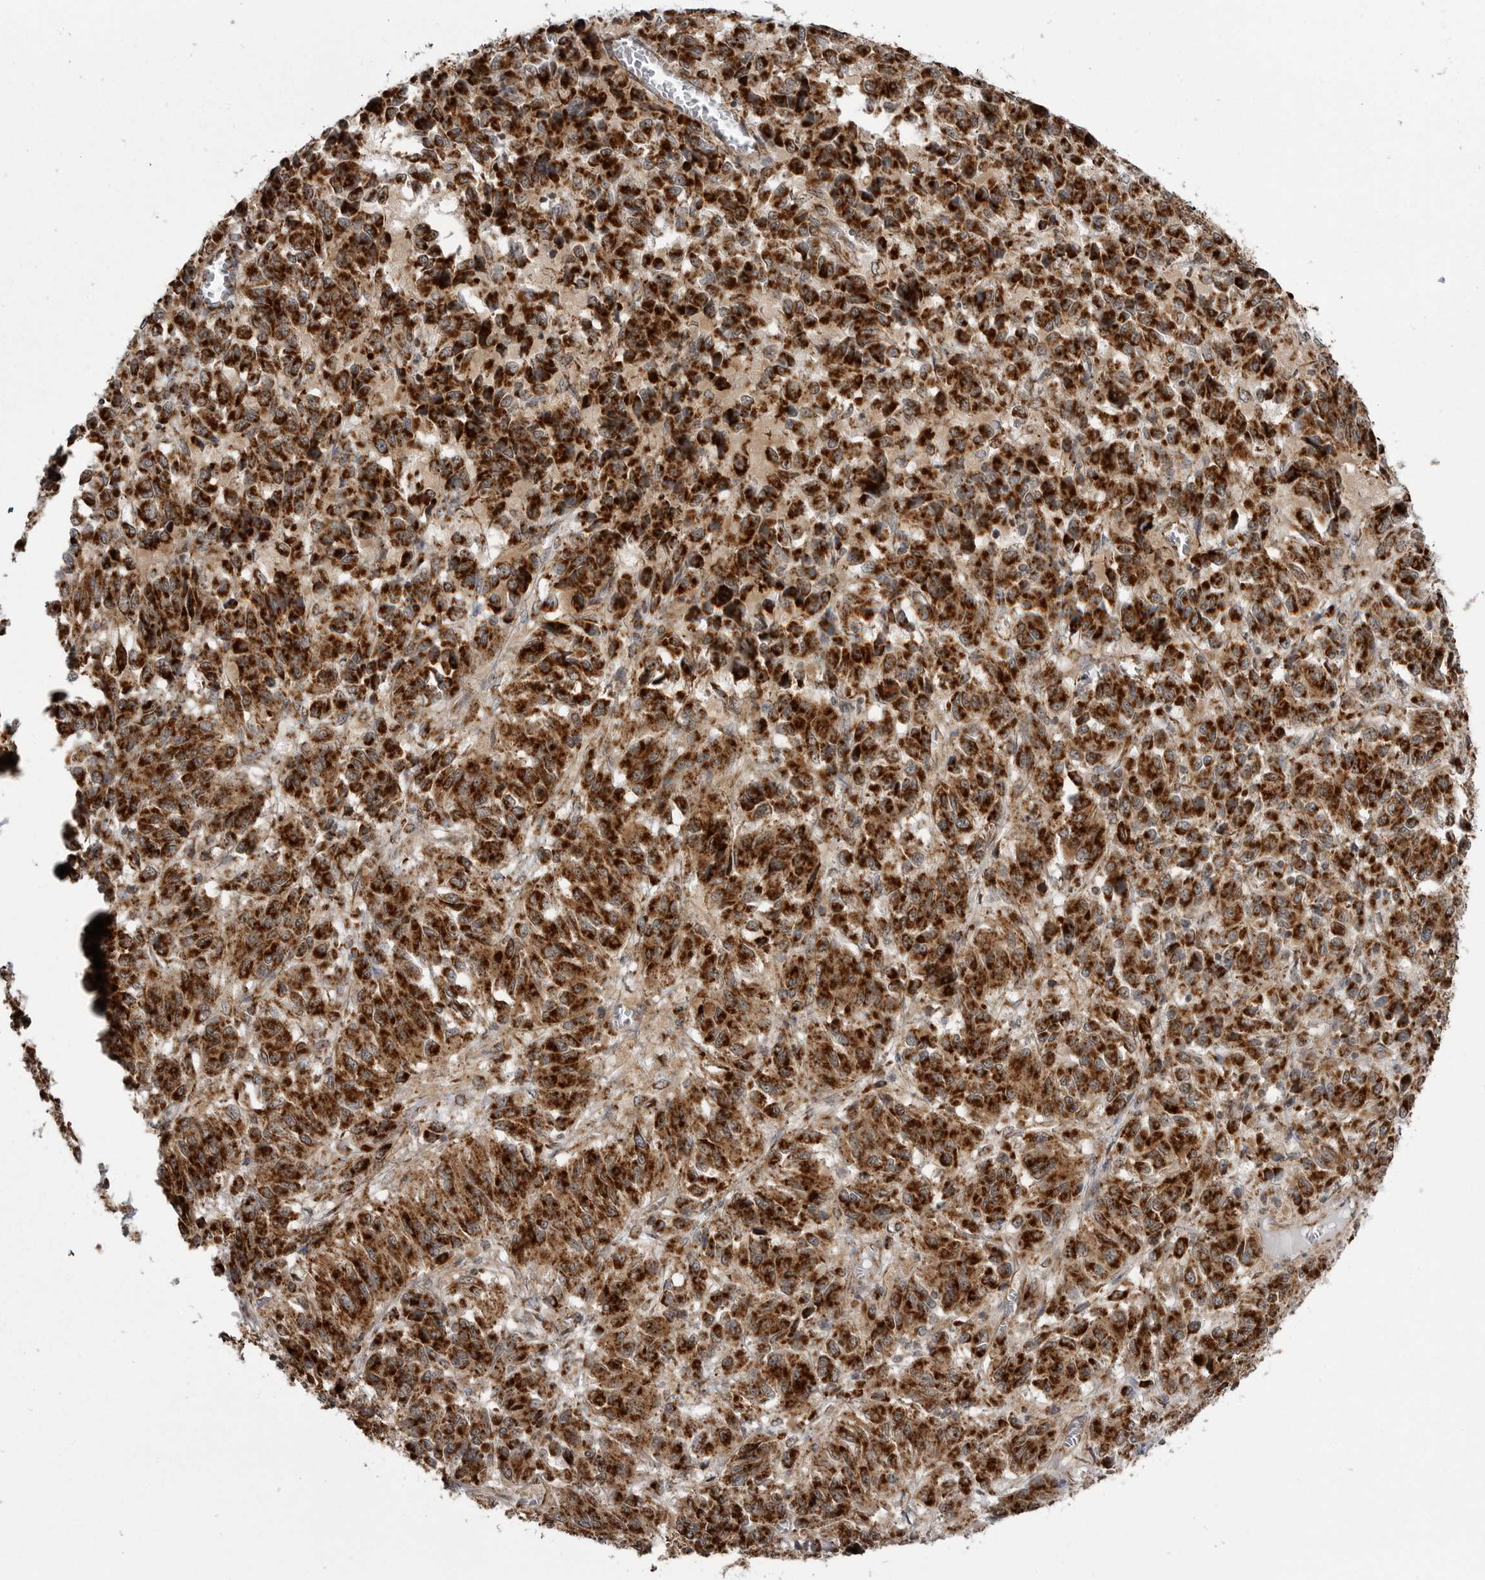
{"staining": {"intensity": "strong", "quantity": ">75%", "location": "cytoplasmic/membranous"}, "tissue": "melanoma", "cell_type": "Tumor cells", "image_type": "cancer", "snomed": [{"axis": "morphology", "description": "Malignant melanoma, Metastatic site"}, {"axis": "topography", "description": "Lung"}], "caption": "This micrograph reveals immunohistochemistry (IHC) staining of human malignant melanoma (metastatic site), with high strong cytoplasmic/membranous staining in about >75% of tumor cells.", "gene": "FH", "patient": {"sex": "male", "age": 64}}